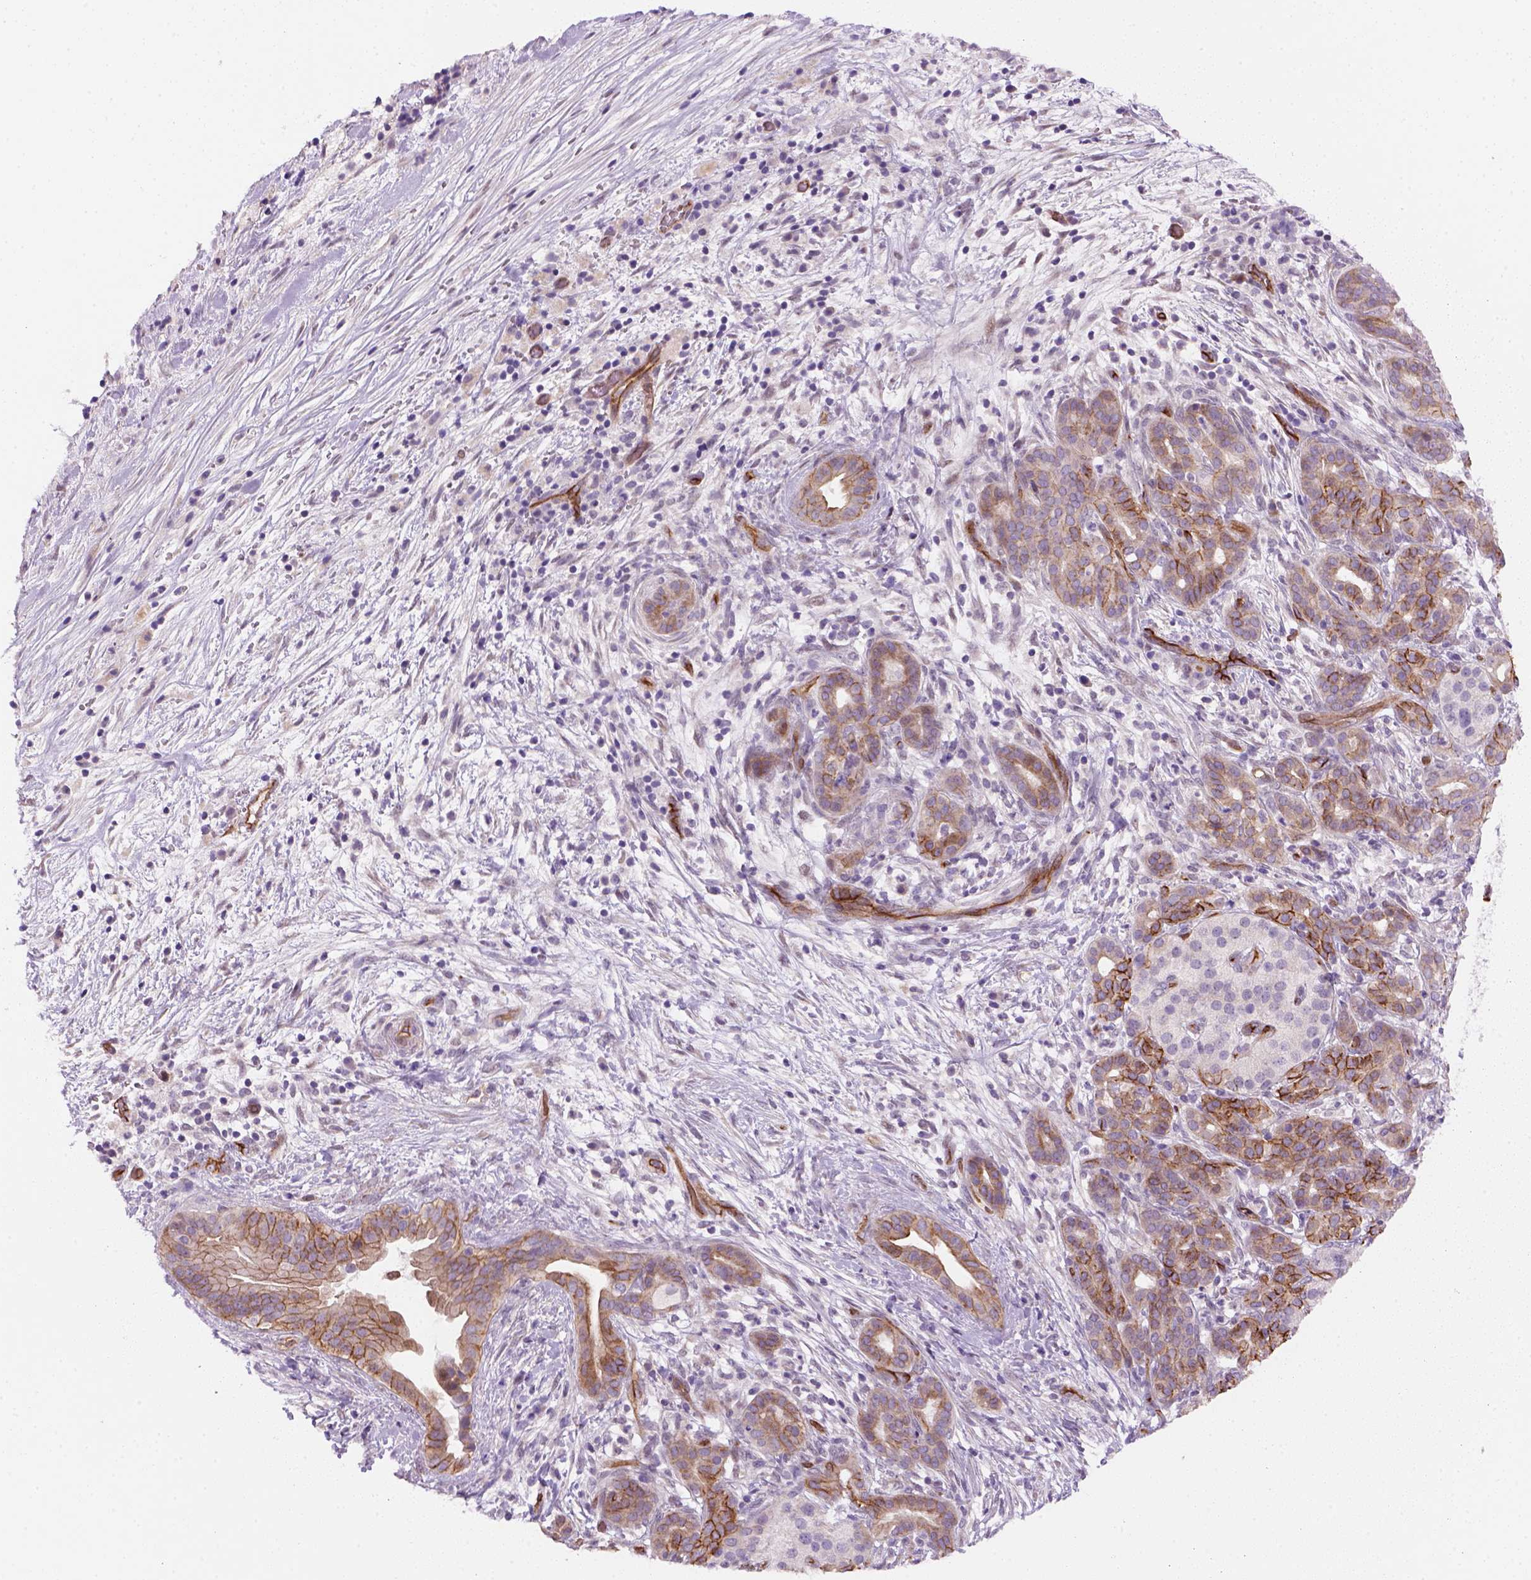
{"staining": {"intensity": "moderate", "quantity": ">75%", "location": "cytoplasmic/membranous"}, "tissue": "pancreatic cancer", "cell_type": "Tumor cells", "image_type": "cancer", "snomed": [{"axis": "morphology", "description": "Adenocarcinoma, NOS"}, {"axis": "topography", "description": "Pancreas"}], "caption": "Immunohistochemistry (IHC) photomicrograph of human pancreatic cancer stained for a protein (brown), which demonstrates medium levels of moderate cytoplasmic/membranous staining in approximately >75% of tumor cells.", "gene": "VSTM5", "patient": {"sex": "male", "age": 44}}